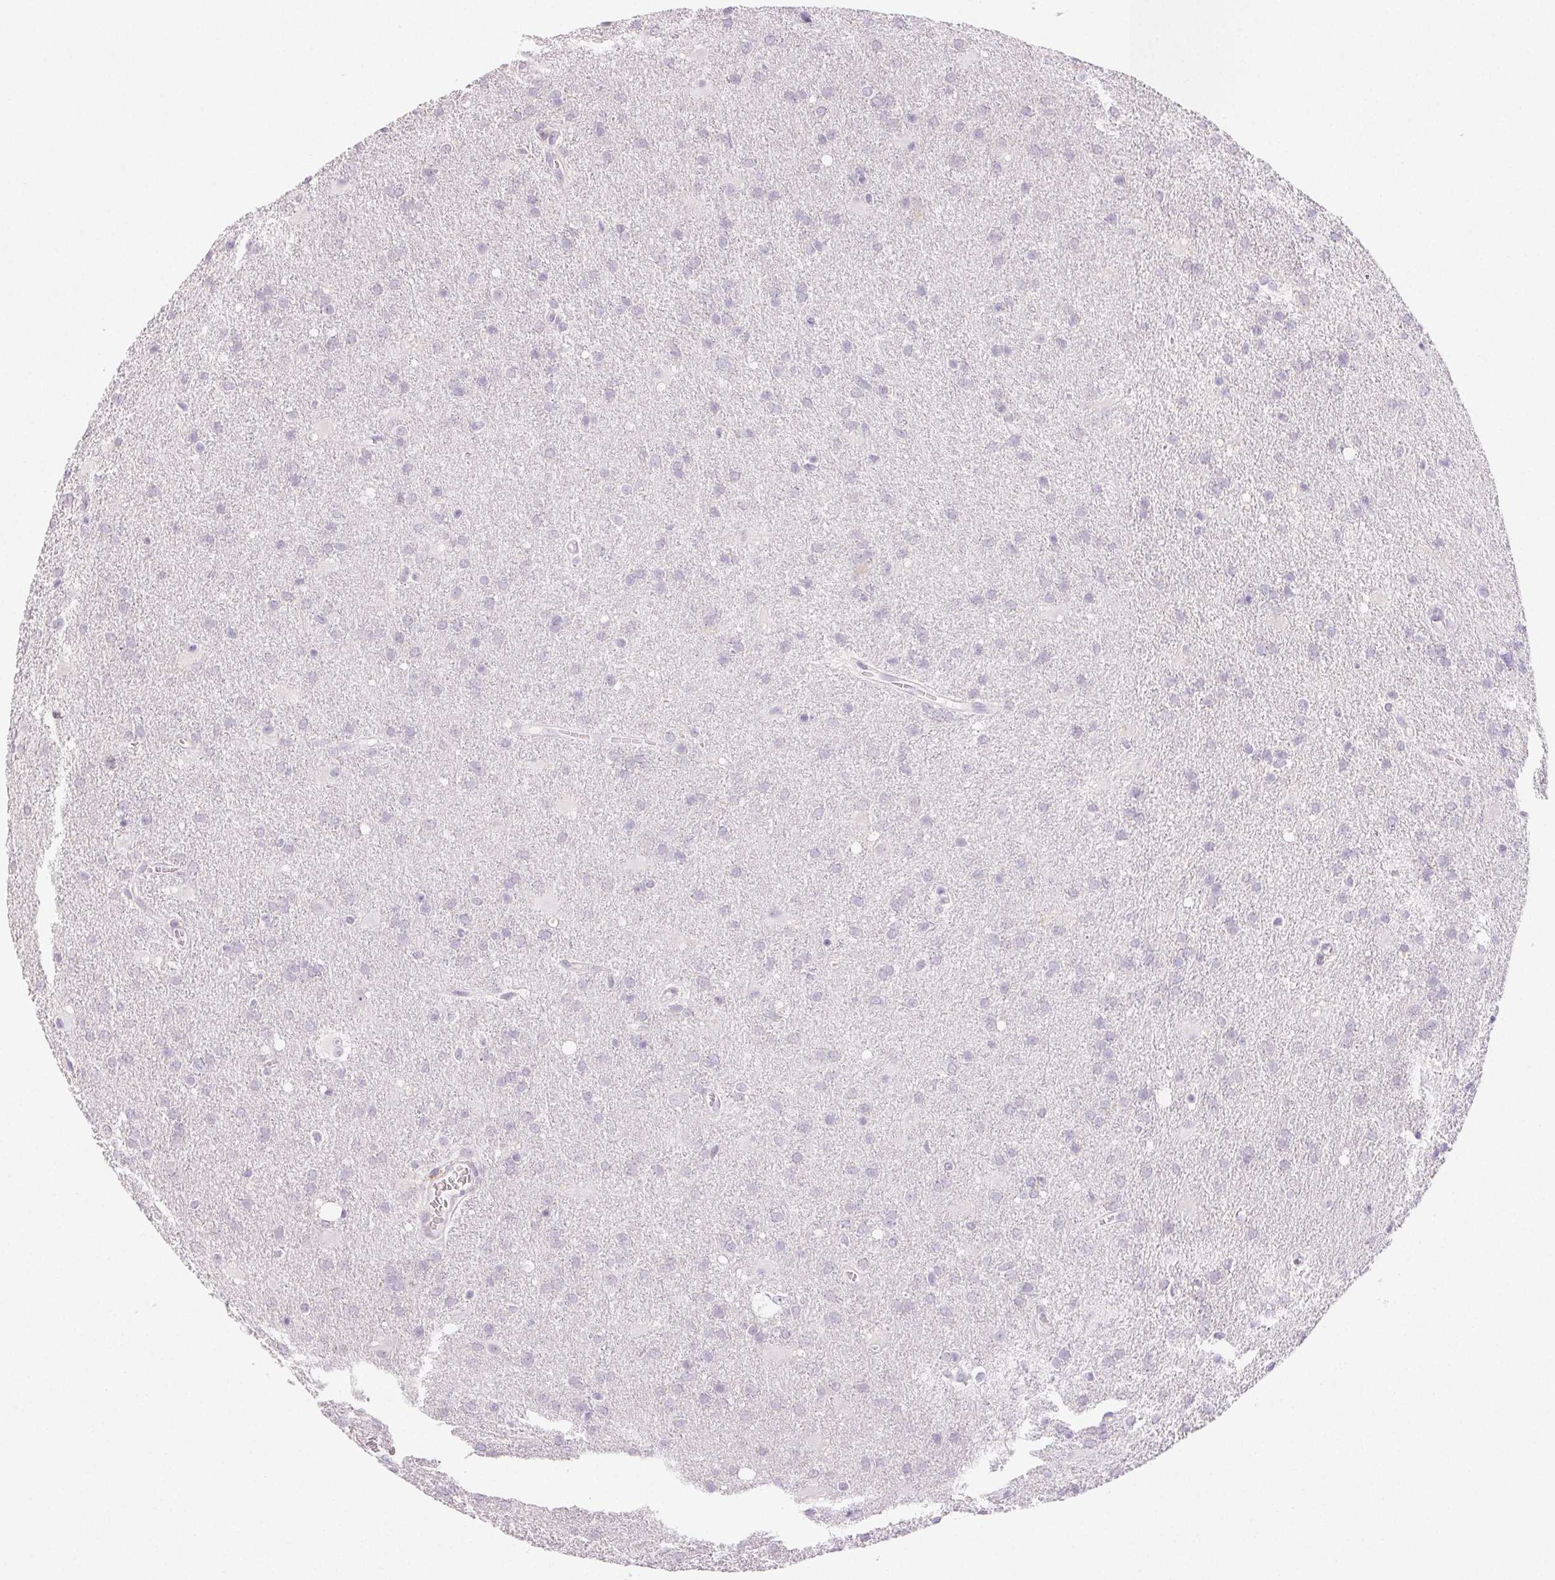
{"staining": {"intensity": "negative", "quantity": "none", "location": "none"}, "tissue": "glioma", "cell_type": "Tumor cells", "image_type": "cancer", "snomed": [{"axis": "morphology", "description": "Glioma, malignant, Low grade"}, {"axis": "topography", "description": "Brain"}], "caption": "Tumor cells are negative for protein expression in human malignant glioma (low-grade).", "gene": "BPIFB2", "patient": {"sex": "male", "age": 66}}